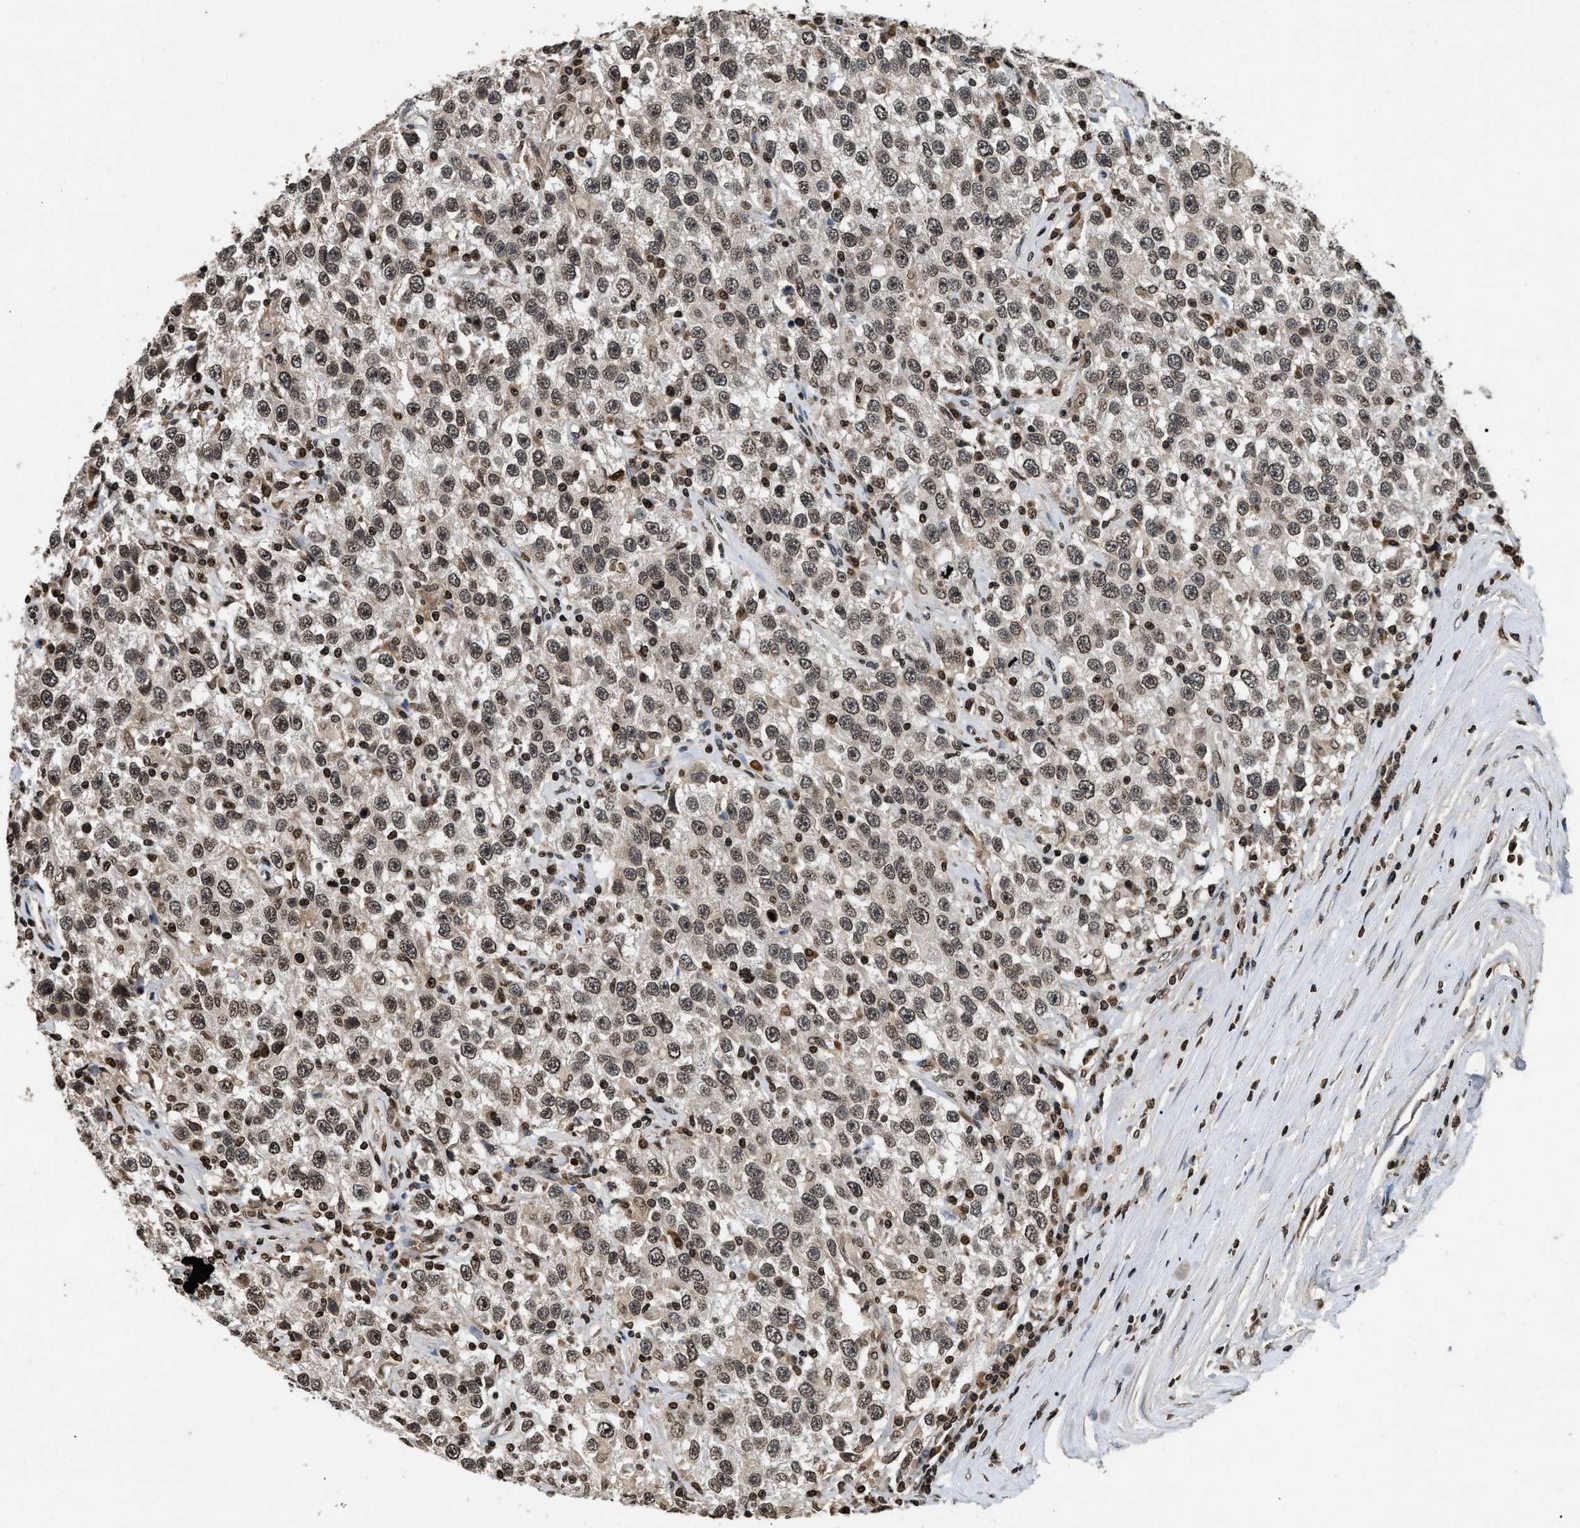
{"staining": {"intensity": "weak", "quantity": ">75%", "location": "nuclear"}, "tissue": "testis cancer", "cell_type": "Tumor cells", "image_type": "cancer", "snomed": [{"axis": "morphology", "description": "Seminoma, NOS"}, {"axis": "topography", "description": "Testis"}], "caption": "Testis cancer (seminoma) tissue exhibits weak nuclear positivity in about >75% of tumor cells (DAB (3,3'-diaminobenzidine) IHC, brown staining for protein, blue staining for nuclei).", "gene": "DNASE1L3", "patient": {"sex": "male", "age": 41}}